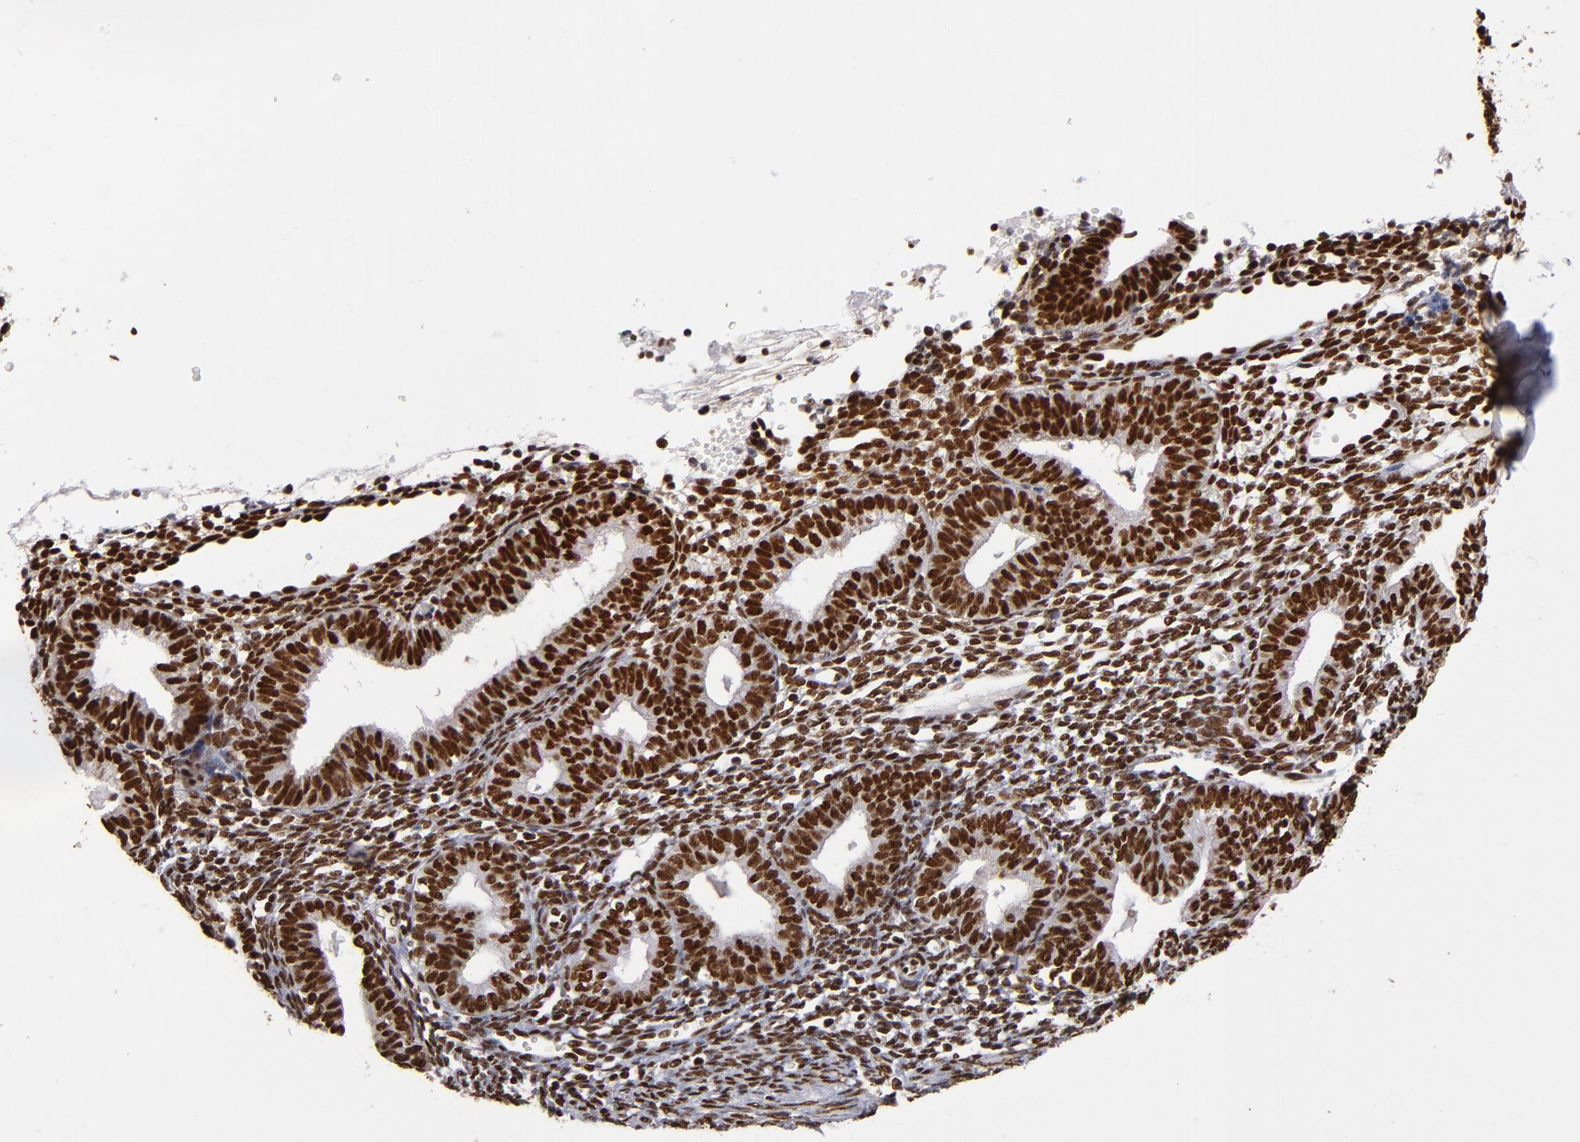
{"staining": {"intensity": "strong", "quantity": ">75%", "location": "nuclear"}, "tissue": "endometrium", "cell_type": "Cells in endometrial stroma", "image_type": "normal", "snomed": [{"axis": "morphology", "description": "Normal tissue, NOS"}, {"axis": "topography", "description": "Endometrium"}], "caption": "Immunohistochemical staining of unremarkable endometrium demonstrates high levels of strong nuclear expression in approximately >75% of cells in endometrial stroma.", "gene": "MRE11", "patient": {"sex": "female", "age": 61}}